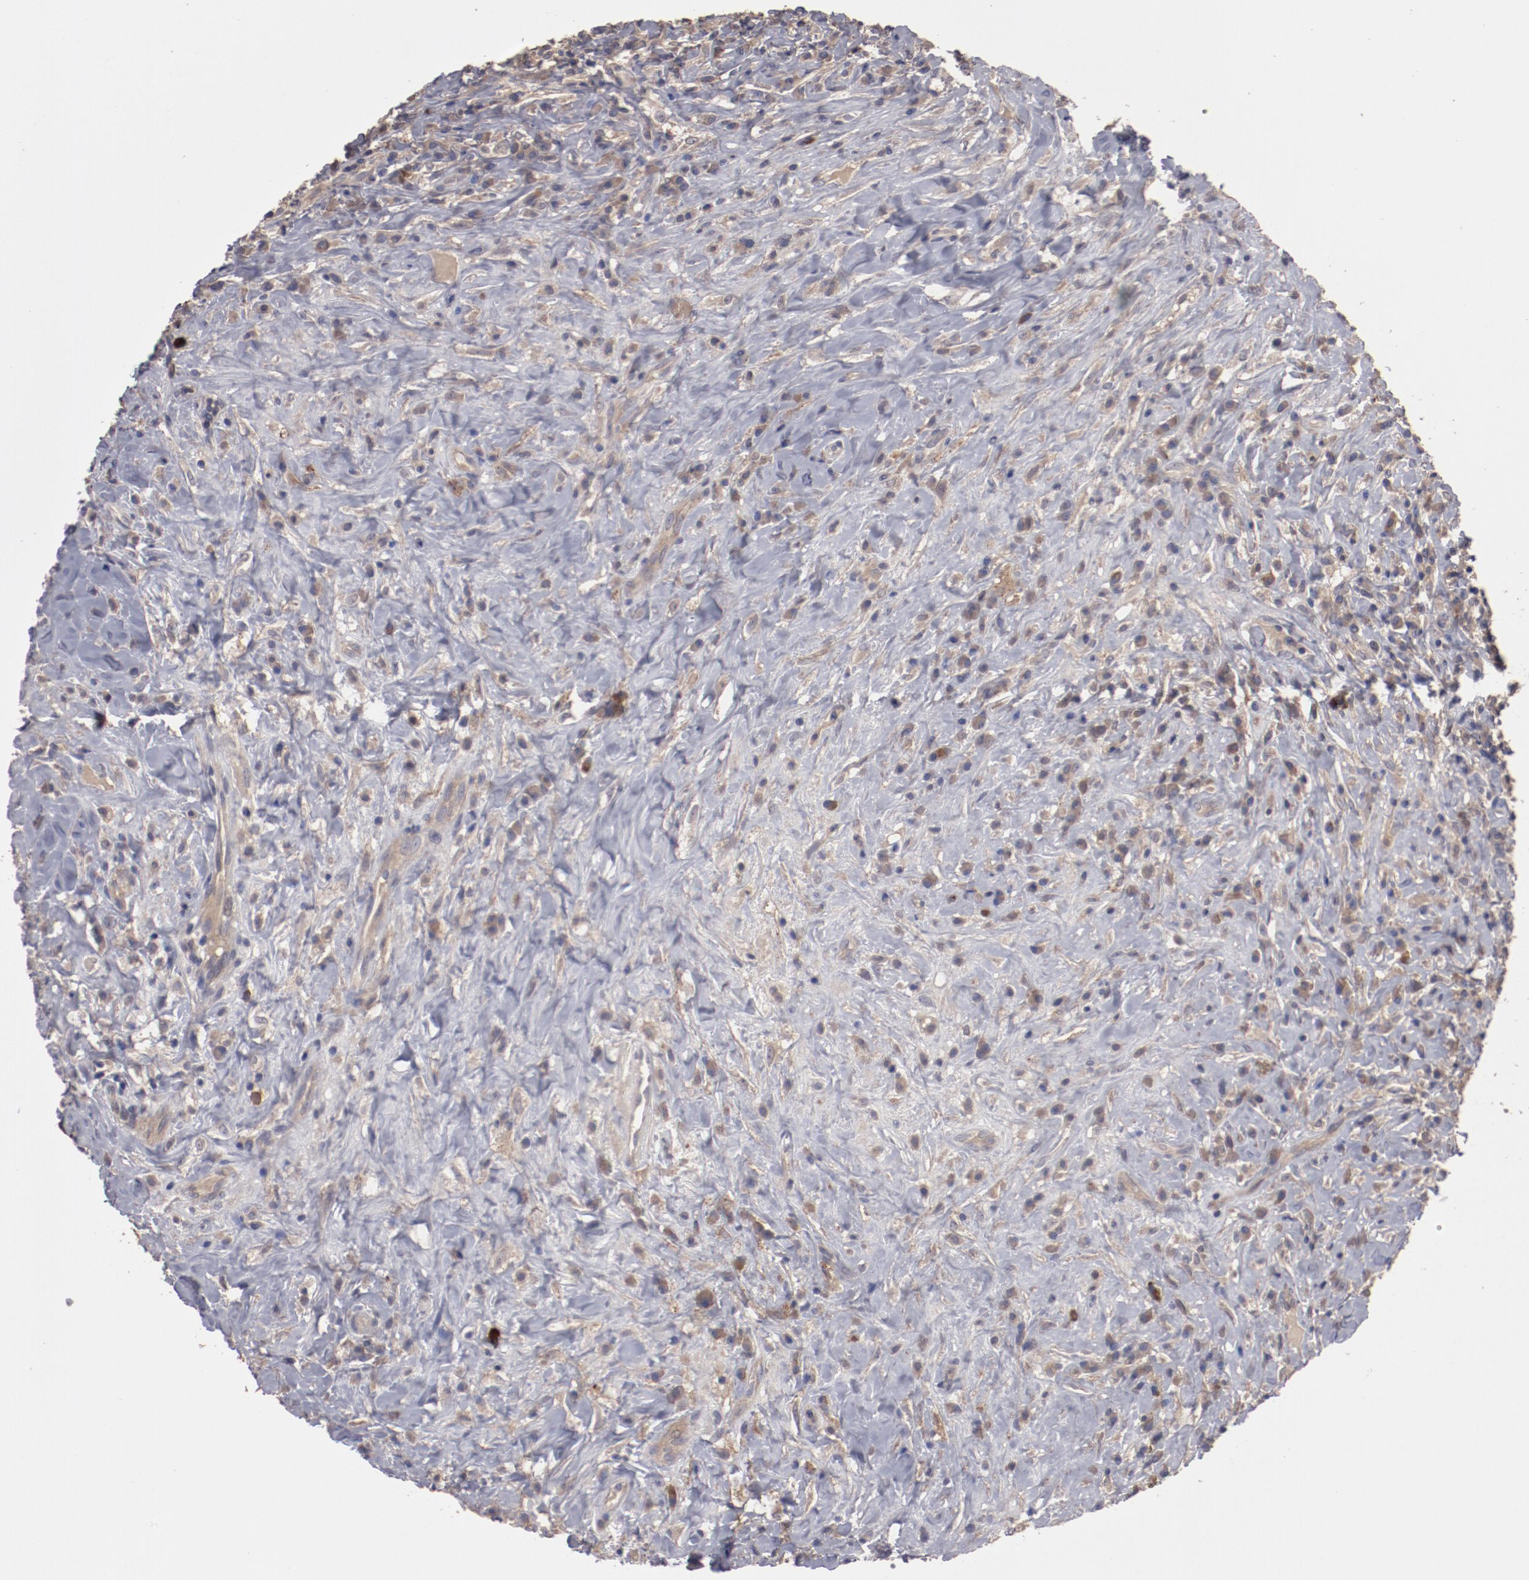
{"staining": {"intensity": "weak", "quantity": "<25%", "location": "cytoplasmic/membranous"}, "tissue": "lymphoma", "cell_type": "Tumor cells", "image_type": "cancer", "snomed": [{"axis": "morphology", "description": "Hodgkin's disease, NOS"}, {"axis": "topography", "description": "Lymph node"}], "caption": "Immunohistochemistry image of neoplastic tissue: lymphoma stained with DAB (3,3'-diaminobenzidine) exhibits no significant protein positivity in tumor cells.", "gene": "LRRC75B", "patient": {"sex": "female", "age": 25}}